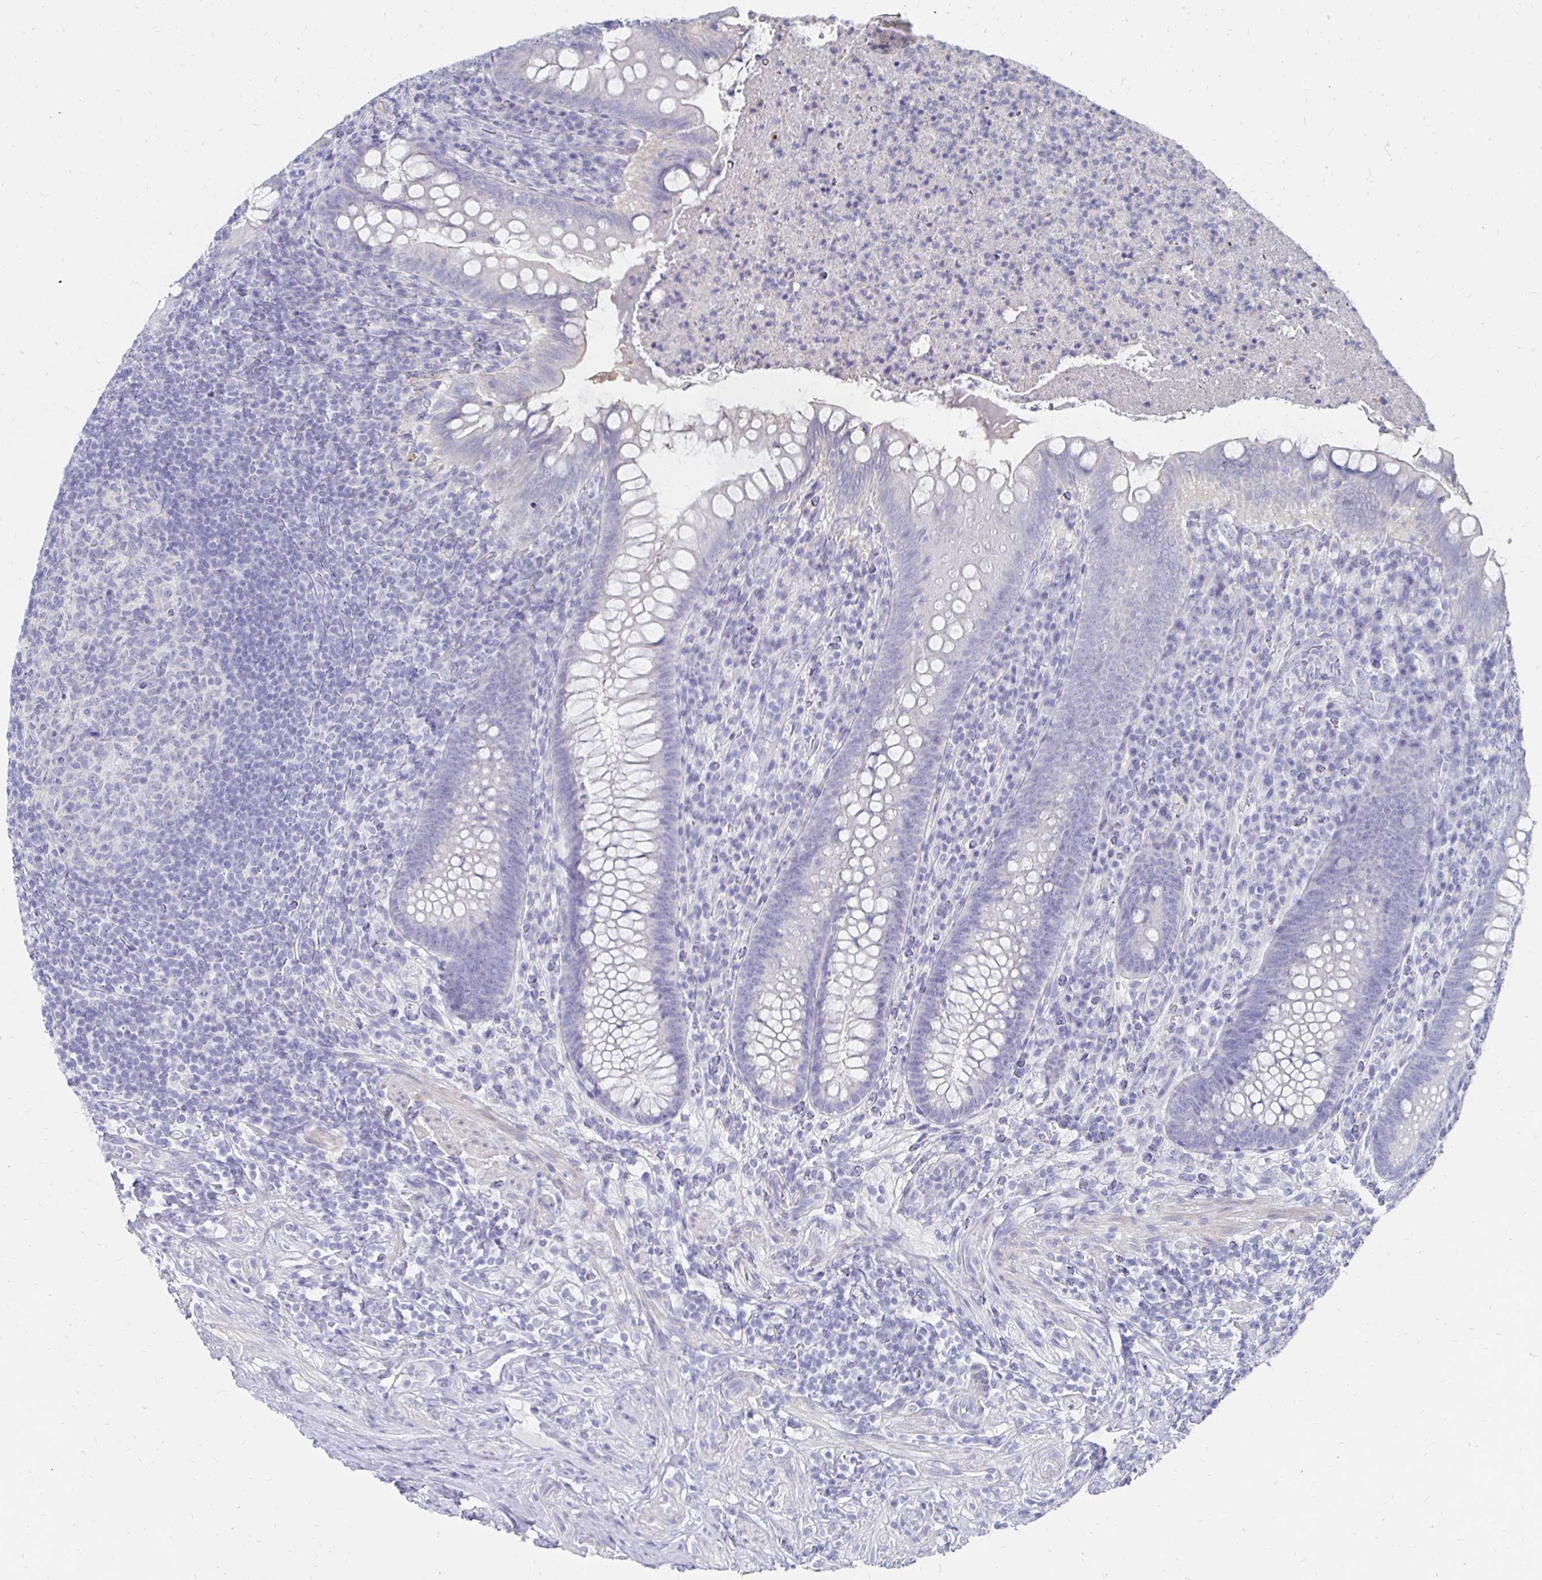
{"staining": {"intensity": "negative", "quantity": "none", "location": "none"}, "tissue": "appendix", "cell_type": "Glandular cells", "image_type": "normal", "snomed": [{"axis": "morphology", "description": "Normal tissue, NOS"}, {"axis": "topography", "description": "Appendix"}], "caption": "An immunohistochemistry image of unremarkable appendix is shown. There is no staining in glandular cells of appendix. The staining was performed using DAB (3,3'-diaminobenzidine) to visualize the protein expression in brown, while the nuclei were stained in blue with hematoxylin (Magnification: 20x).", "gene": "SYCP3", "patient": {"sex": "male", "age": 47}}